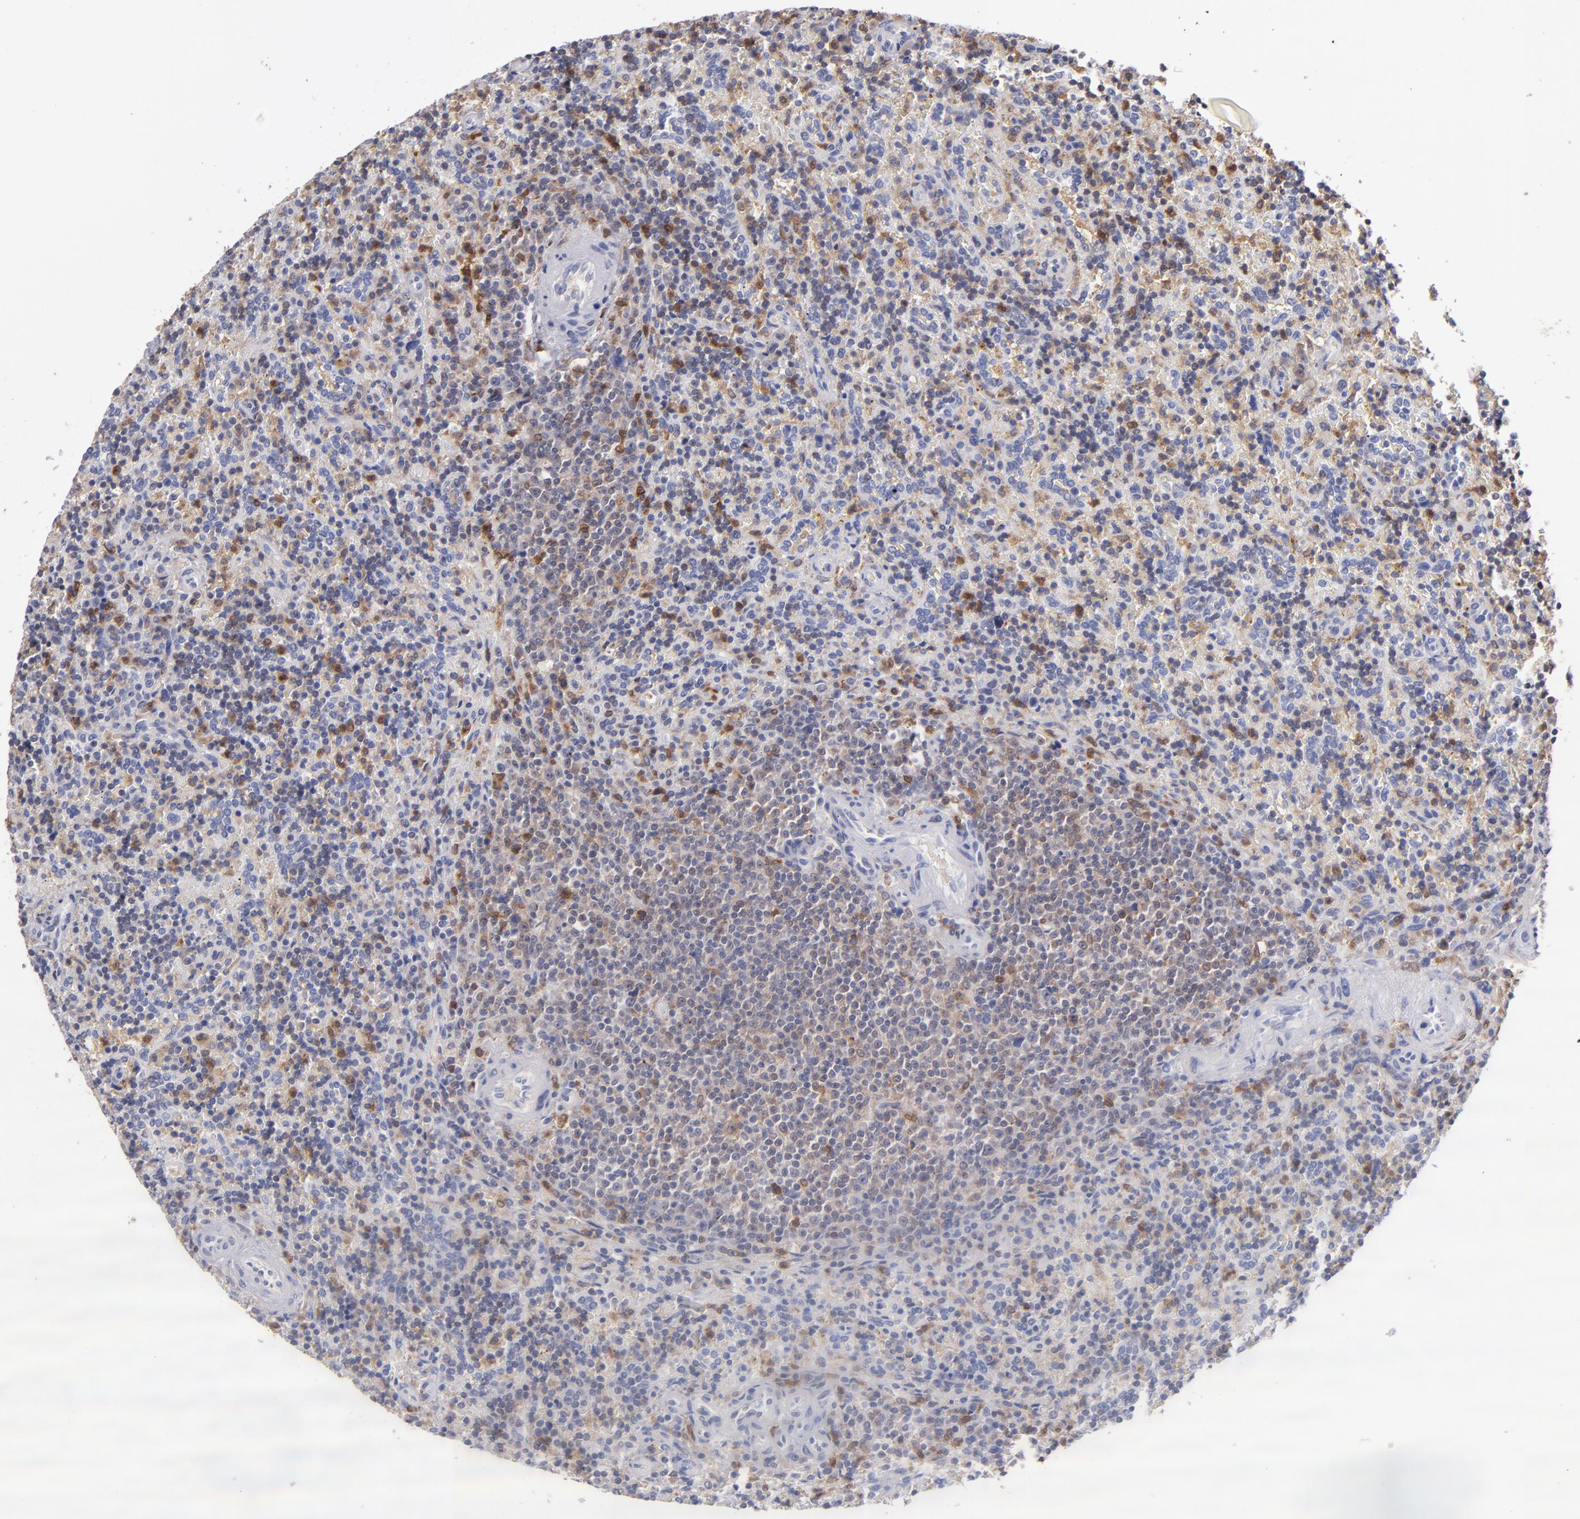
{"staining": {"intensity": "weak", "quantity": "25%-75%", "location": "cytoplasmic/membranous"}, "tissue": "lymphoma", "cell_type": "Tumor cells", "image_type": "cancer", "snomed": [{"axis": "morphology", "description": "Malignant lymphoma, non-Hodgkin's type, Low grade"}, {"axis": "topography", "description": "Spleen"}], "caption": "Lymphoma stained with DAB immunohistochemistry exhibits low levels of weak cytoplasmic/membranous positivity in approximately 25%-75% of tumor cells.", "gene": "PRKCD", "patient": {"sex": "male", "age": 67}}